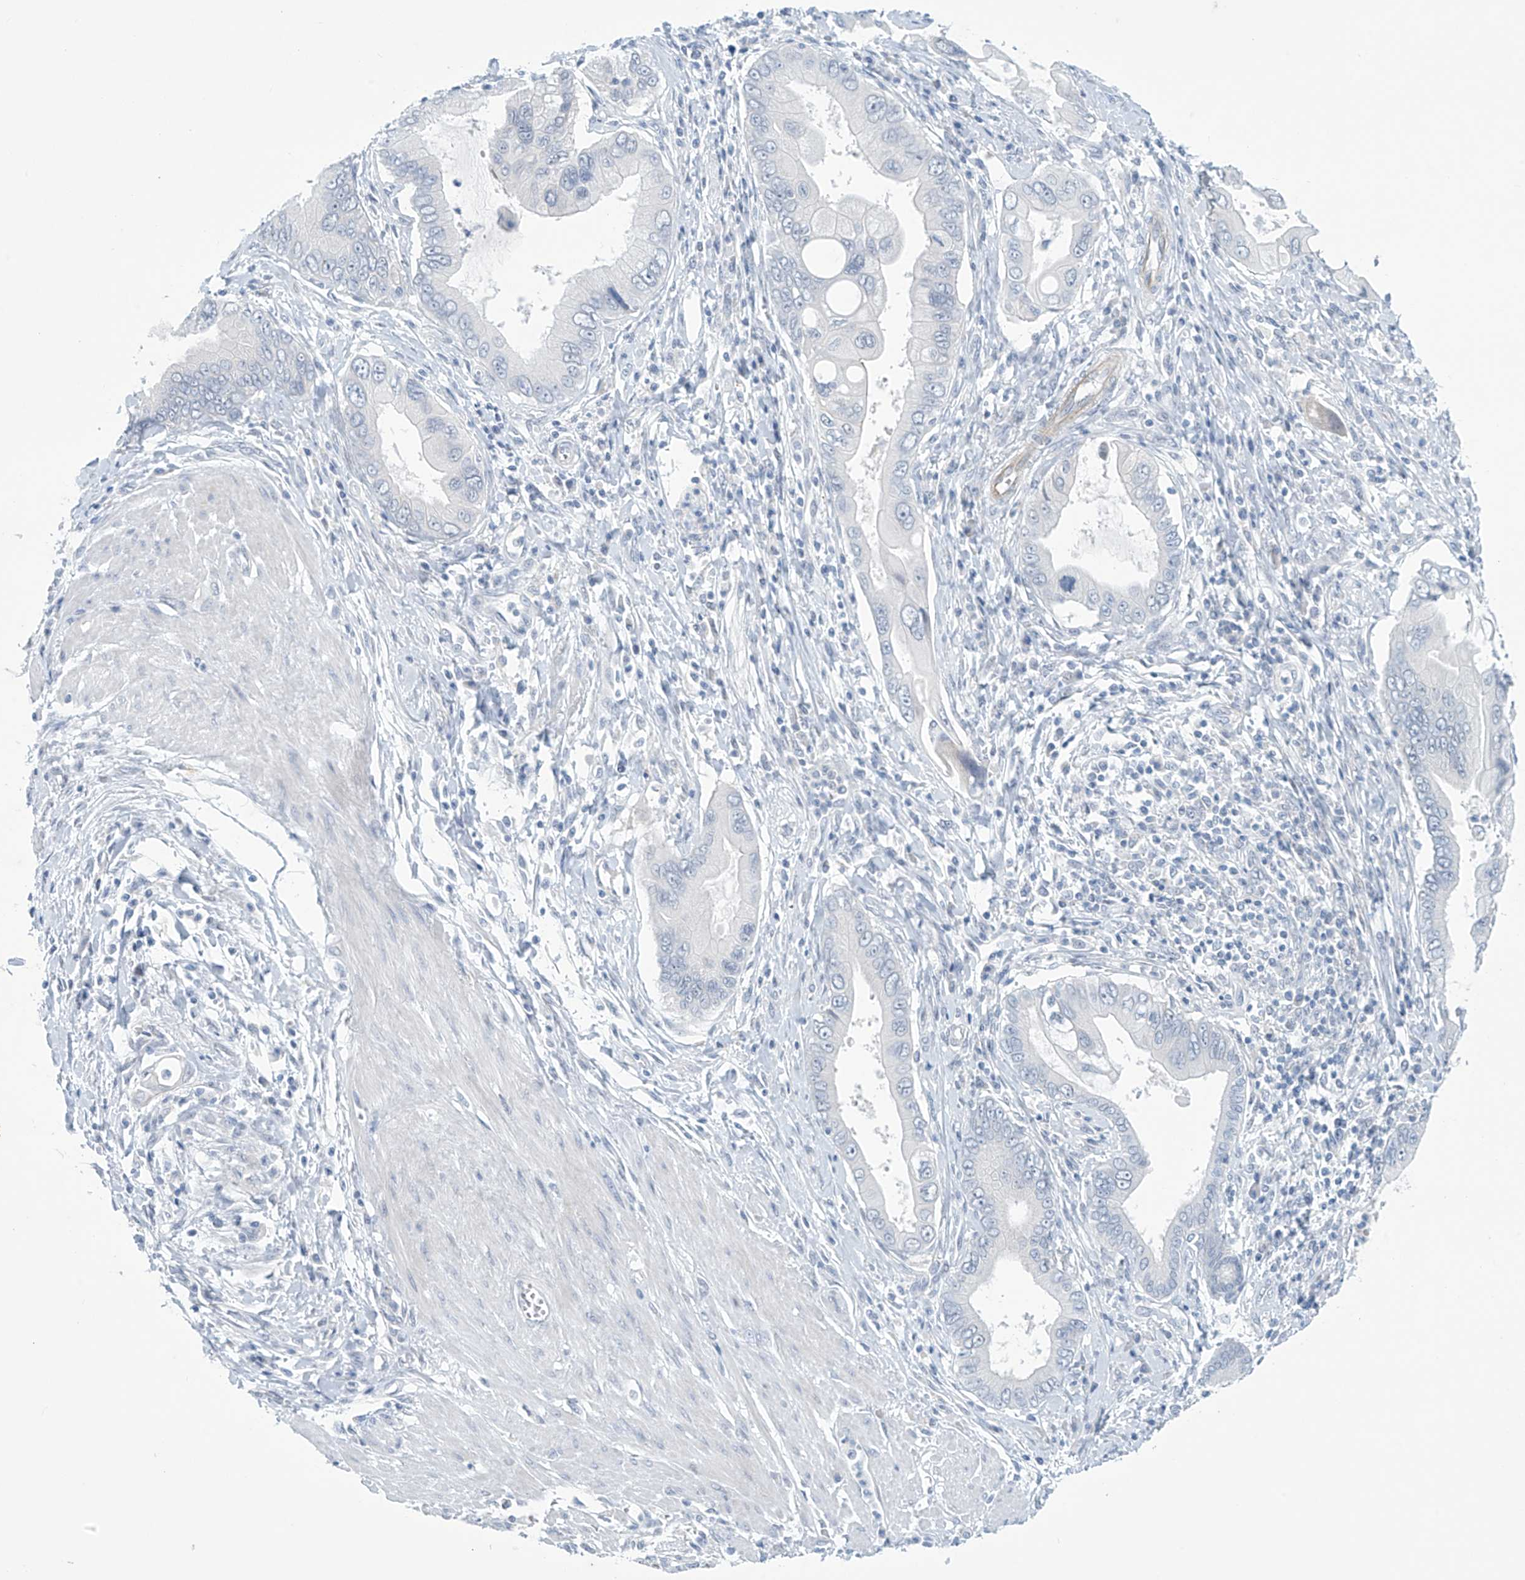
{"staining": {"intensity": "negative", "quantity": "none", "location": "none"}, "tissue": "pancreatic cancer", "cell_type": "Tumor cells", "image_type": "cancer", "snomed": [{"axis": "morphology", "description": "Adenocarcinoma, NOS"}, {"axis": "topography", "description": "Pancreas"}], "caption": "Immunohistochemical staining of pancreatic cancer (adenocarcinoma) demonstrates no significant expression in tumor cells. (Stains: DAB immunohistochemistry with hematoxylin counter stain, Microscopy: brightfield microscopy at high magnification).", "gene": "SLC35A5", "patient": {"sex": "male", "age": 78}}